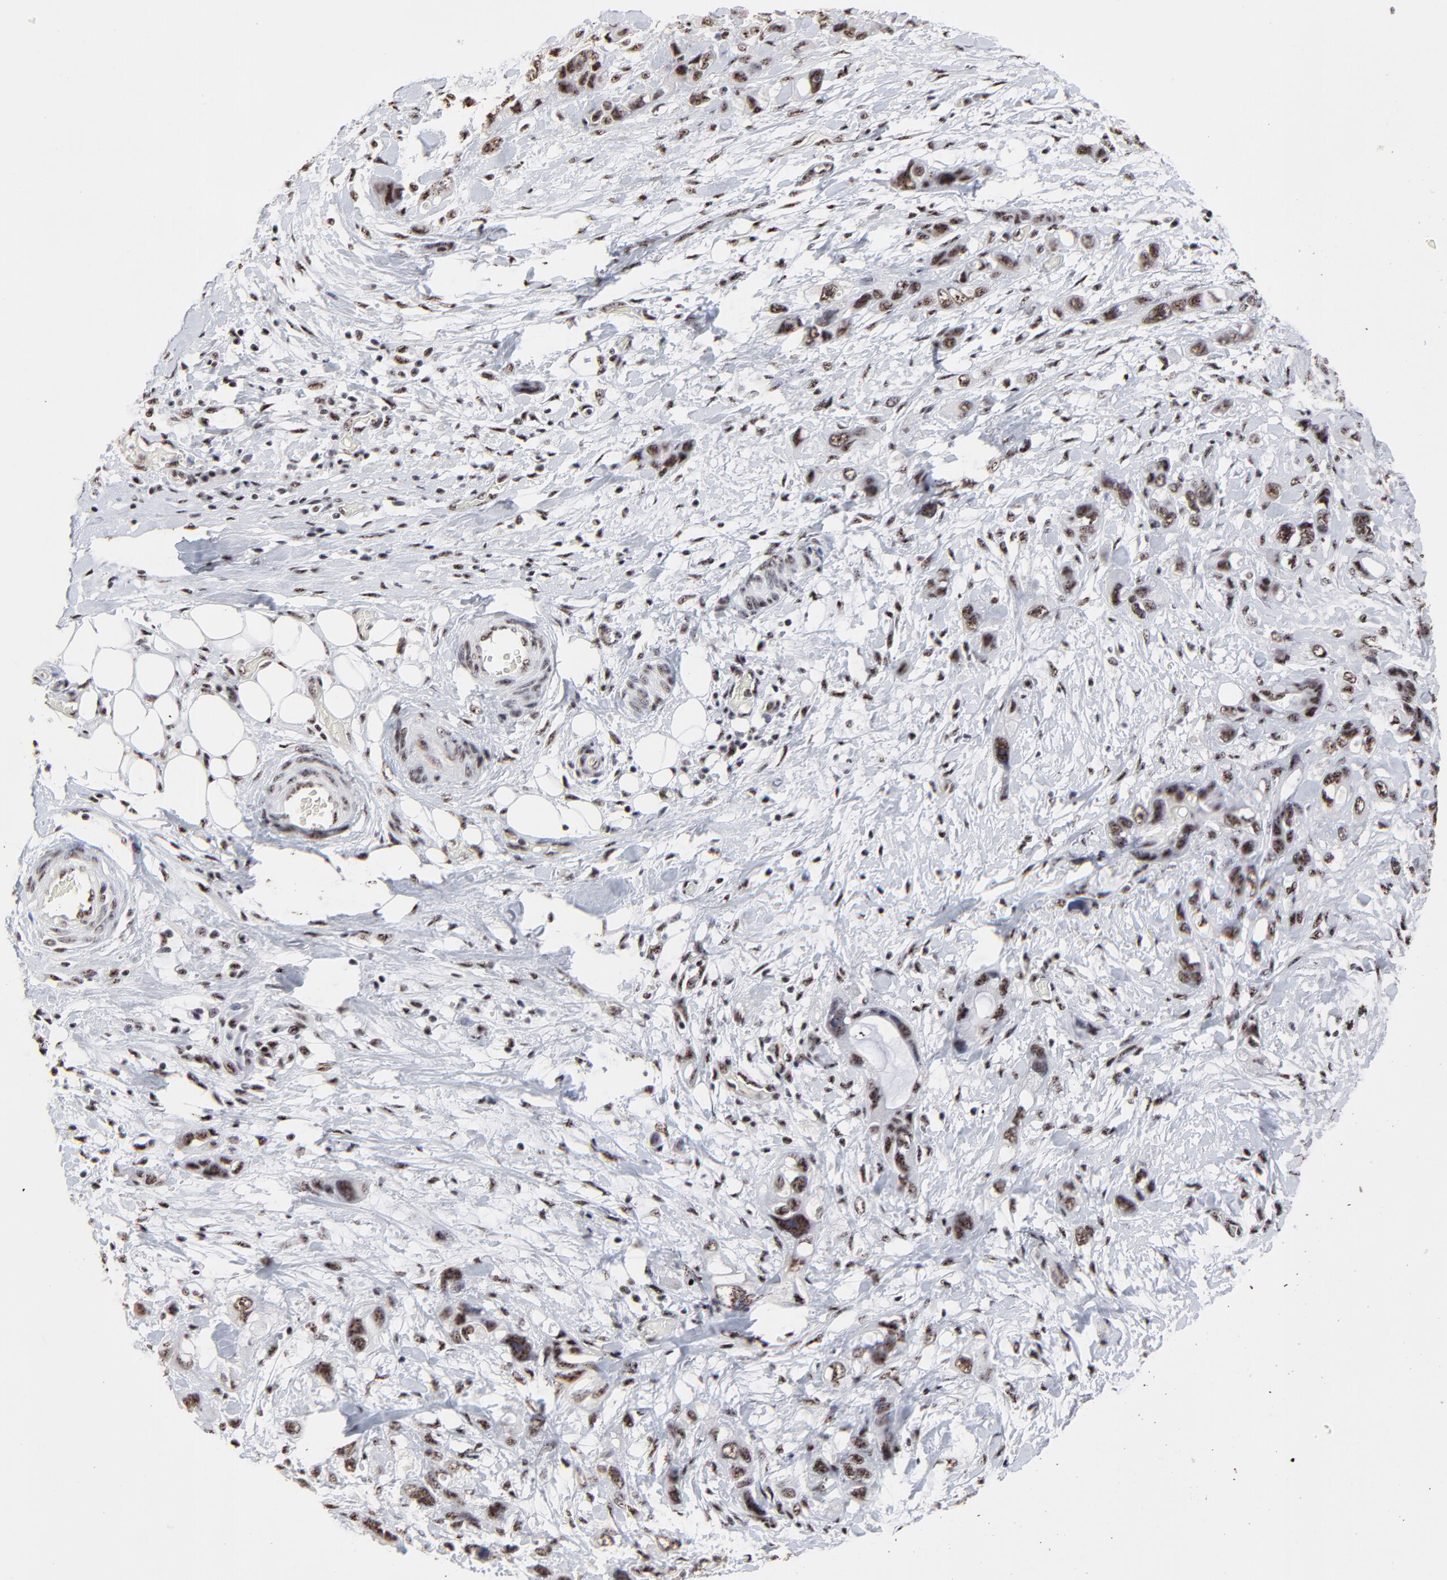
{"staining": {"intensity": "weak", "quantity": ">75%", "location": "nuclear"}, "tissue": "stomach cancer", "cell_type": "Tumor cells", "image_type": "cancer", "snomed": [{"axis": "morphology", "description": "Adenocarcinoma, NOS"}, {"axis": "topography", "description": "Stomach, upper"}], "caption": "DAB immunohistochemical staining of human stomach cancer (adenocarcinoma) reveals weak nuclear protein staining in about >75% of tumor cells.", "gene": "MBD4", "patient": {"sex": "male", "age": 47}}